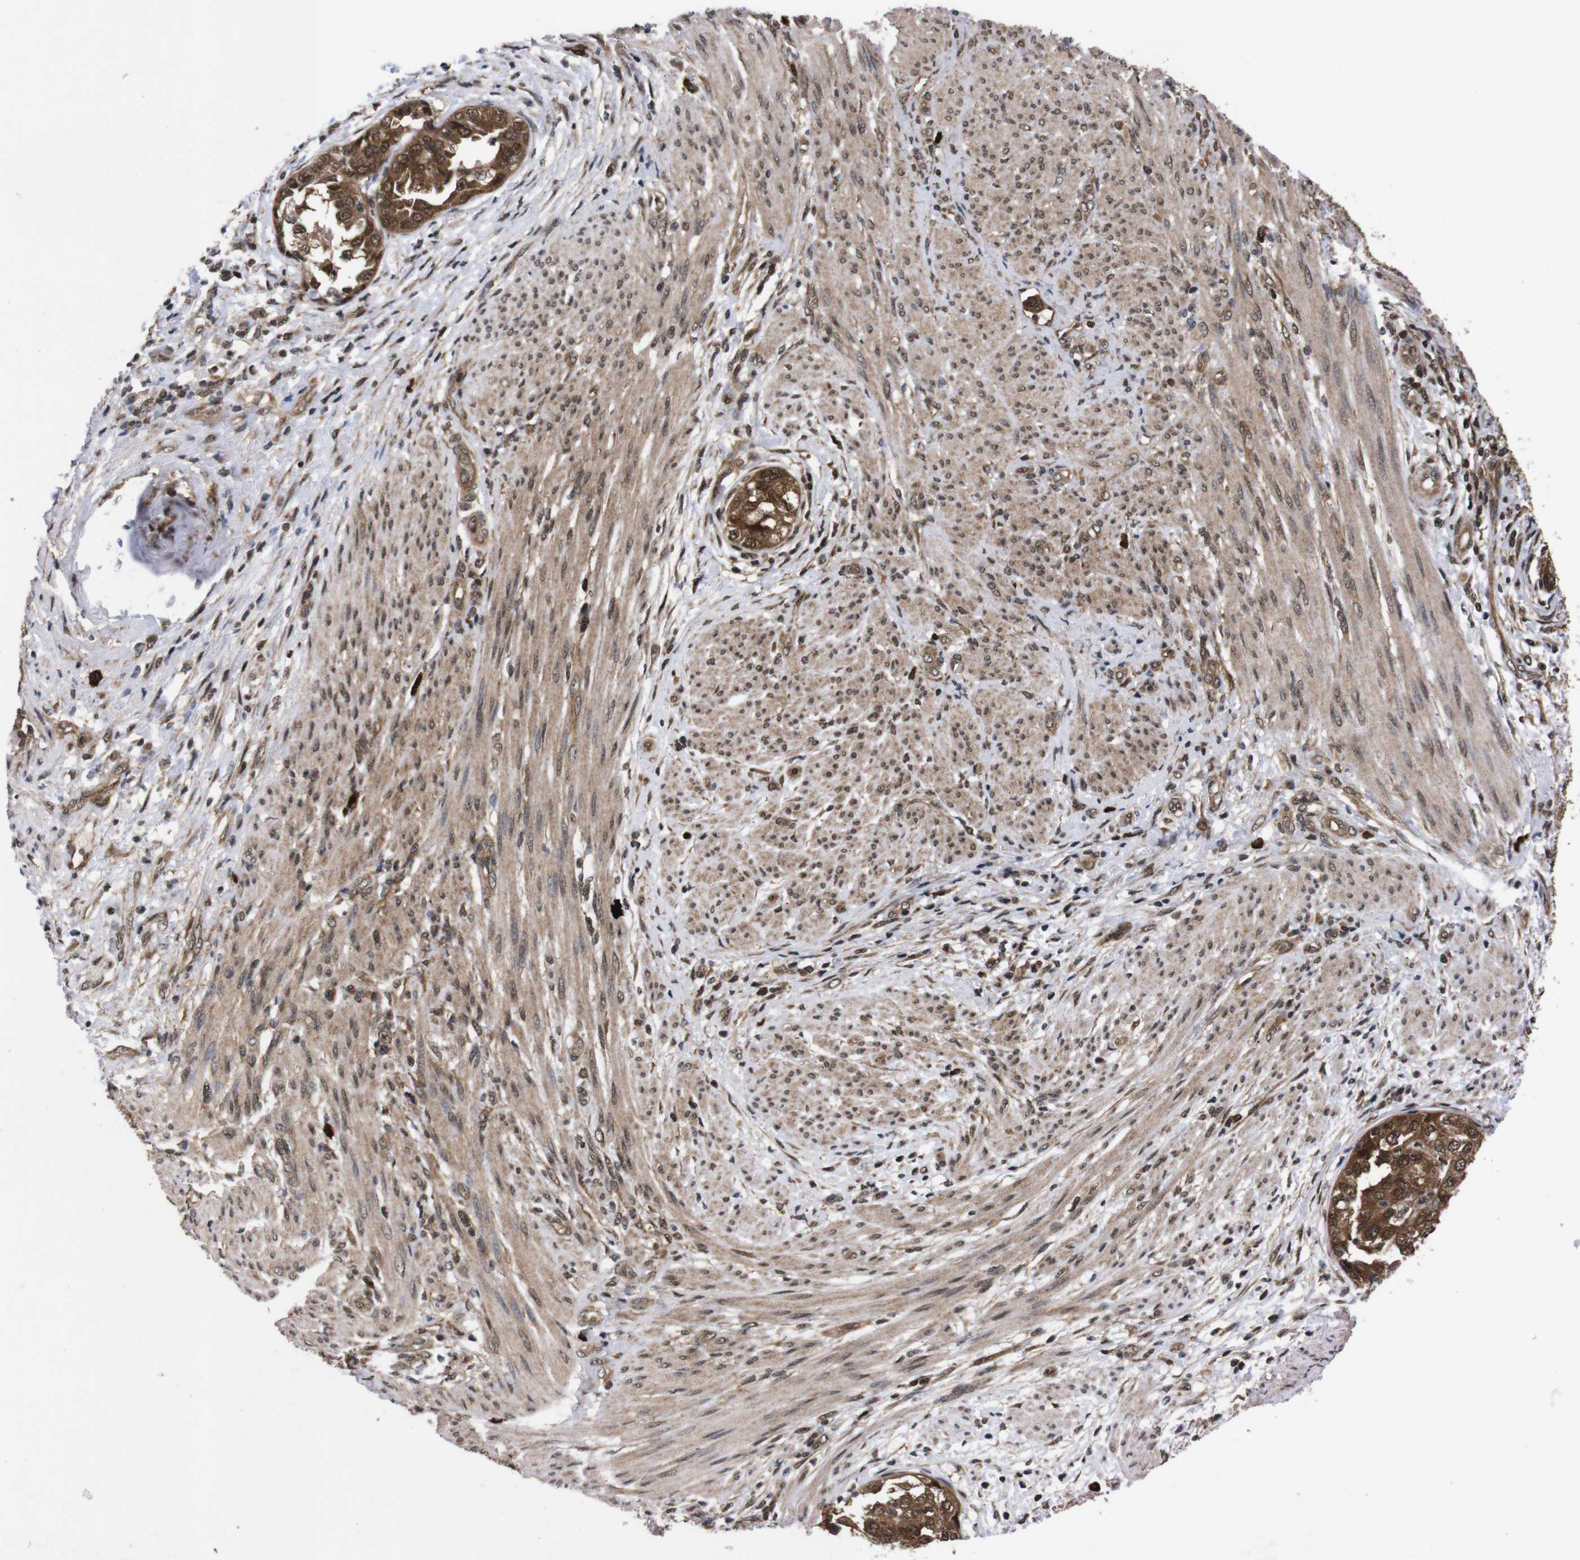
{"staining": {"intensity": "moderate", "quantity": ">75%", "location": "cytoplasmic/membranous,nuclear"}, "tissue": "endometrial cancer", "cell_type": "Tumor cells", "image_type": "cancer", "snomed": [{"axis": "morphology", "description": "Adenocarcinoma, NOS"}, {"axis": "topography", "description": "Endometrium"}], "caption": "Immunohistochemical staining of human endometrial cancer exhibits medium levels of moderate cytoplasmic/membranous and nuclear expression in approximately >75% of tumor cells.", "gene": "UBQLN2", "patient": {"sex": "female", "age": 85}}